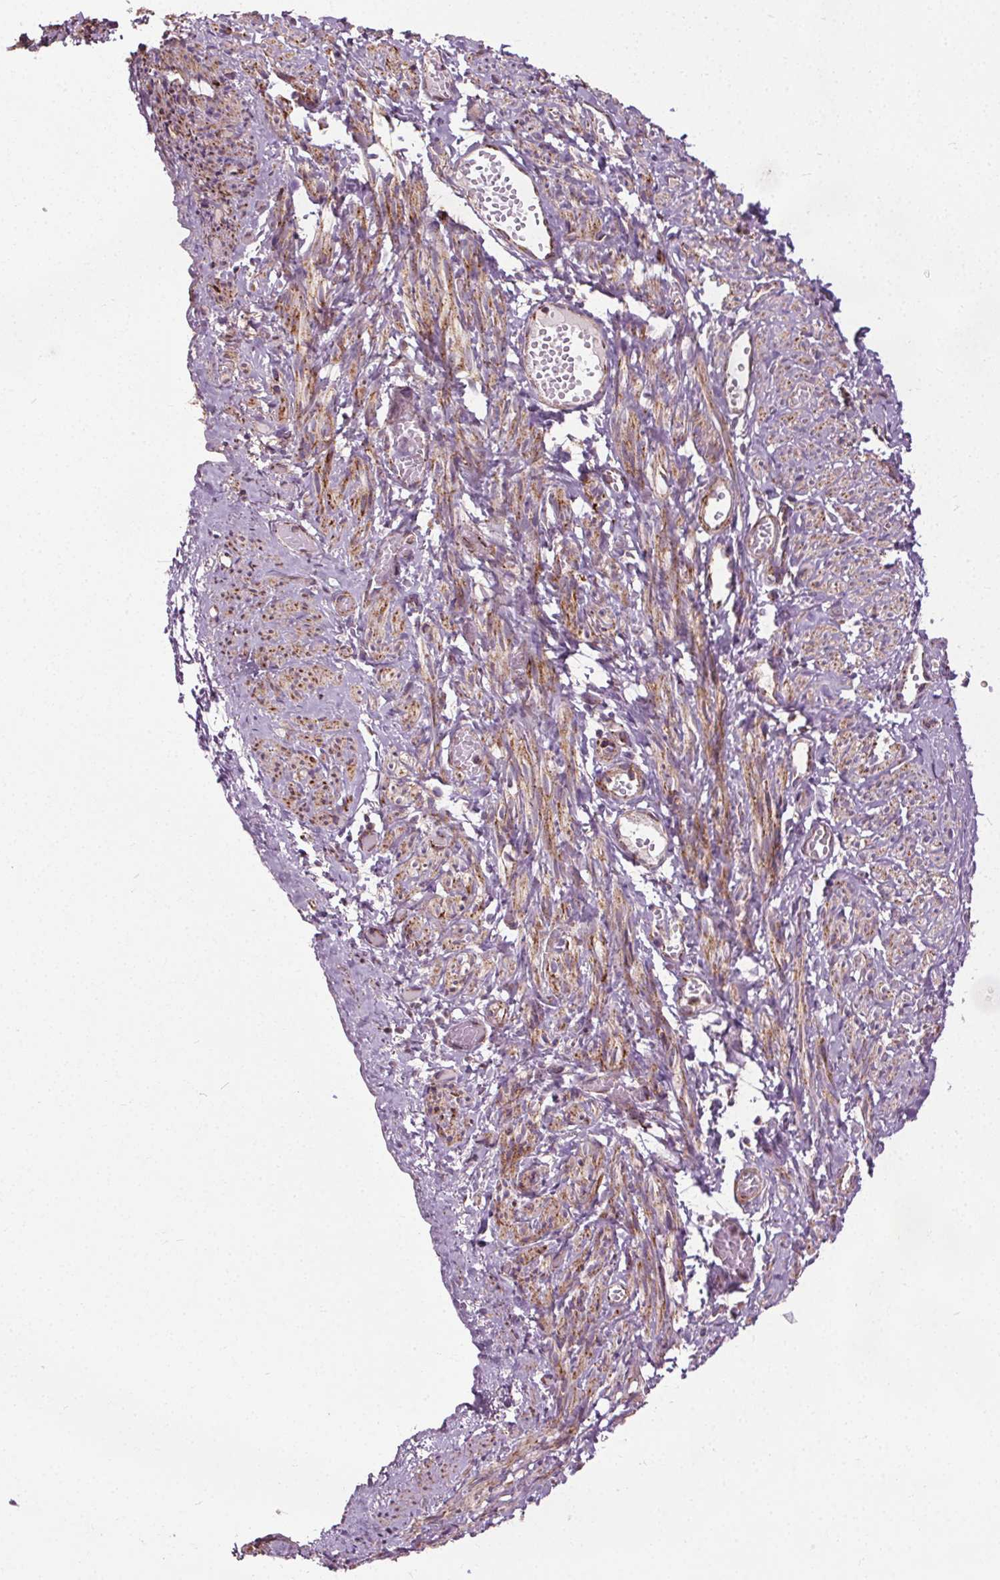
{"staining": {"intensity": "weak", "quantity": "25%-75%", "location": "cytoplasmic/membranous"}, "tissue": "smooth muscle", "cell_type": "Smooth muscle cells", "image_type": "normal", "snomed": [{"axis": "morphology", "description": "Normal tissue, NOS"}, {"axis": "topography", "description": "Smooth muscle"}], "caption": "Human smooth muscle stained for a protein (brown) shows weak cytoplasmic/membranous positive expression in about 25%-75% of smooth muscle cells.", "gene": "LFNG", "patient": {"sex": "female", "age": 65}}